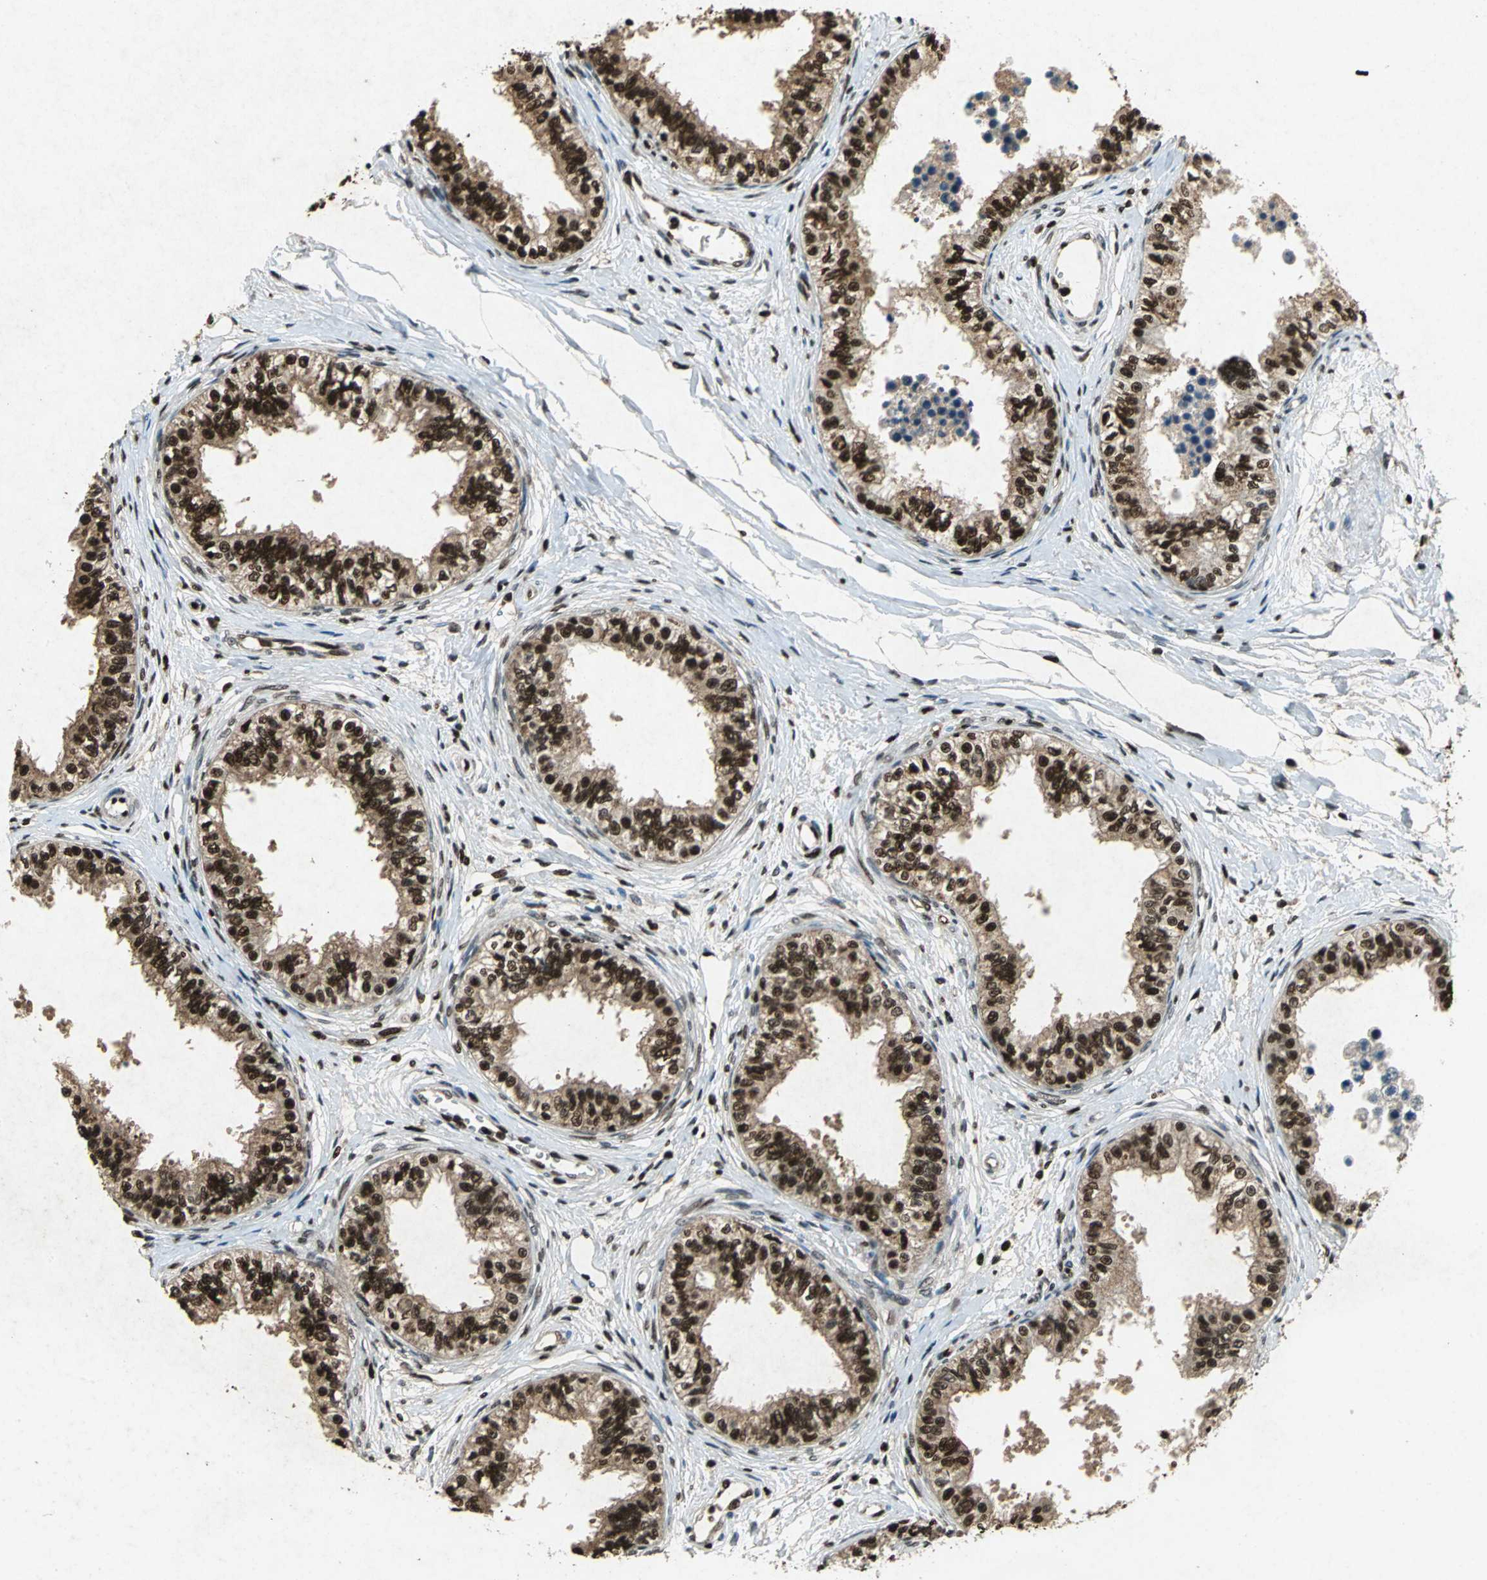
{"staining": {"intensity": "strong", "quantity": ">75%", "location": "cytoplasmic/membranous,nuclear"}, "tissue": "epididymis", "cell_type": "Glandular cells", "image_type": "normal", "snomed": [{"axis": "morphology", "description": "Normal tissue, NOS"}, {"axis": "morphology", "description": "Adenocarcinoma, metastatic, NOS"}, {"axis": "topography", "description": "Testis"}, {"axis": "topography", "description": "Epididymis"}], "caption": "Immunohistochemistry micrograph of unremarkable epididymis: human epididymis stained using immunohistochemistry exhibits high levels of strong protein expression localized specifically in the cytoplasmic/membranous,nuclear of glandular cells, appearing as a cytoplasmic/membranous,nuclear brown color.", "gene": "ANP32A", "patient": {"sex": "male", "age": 26}}